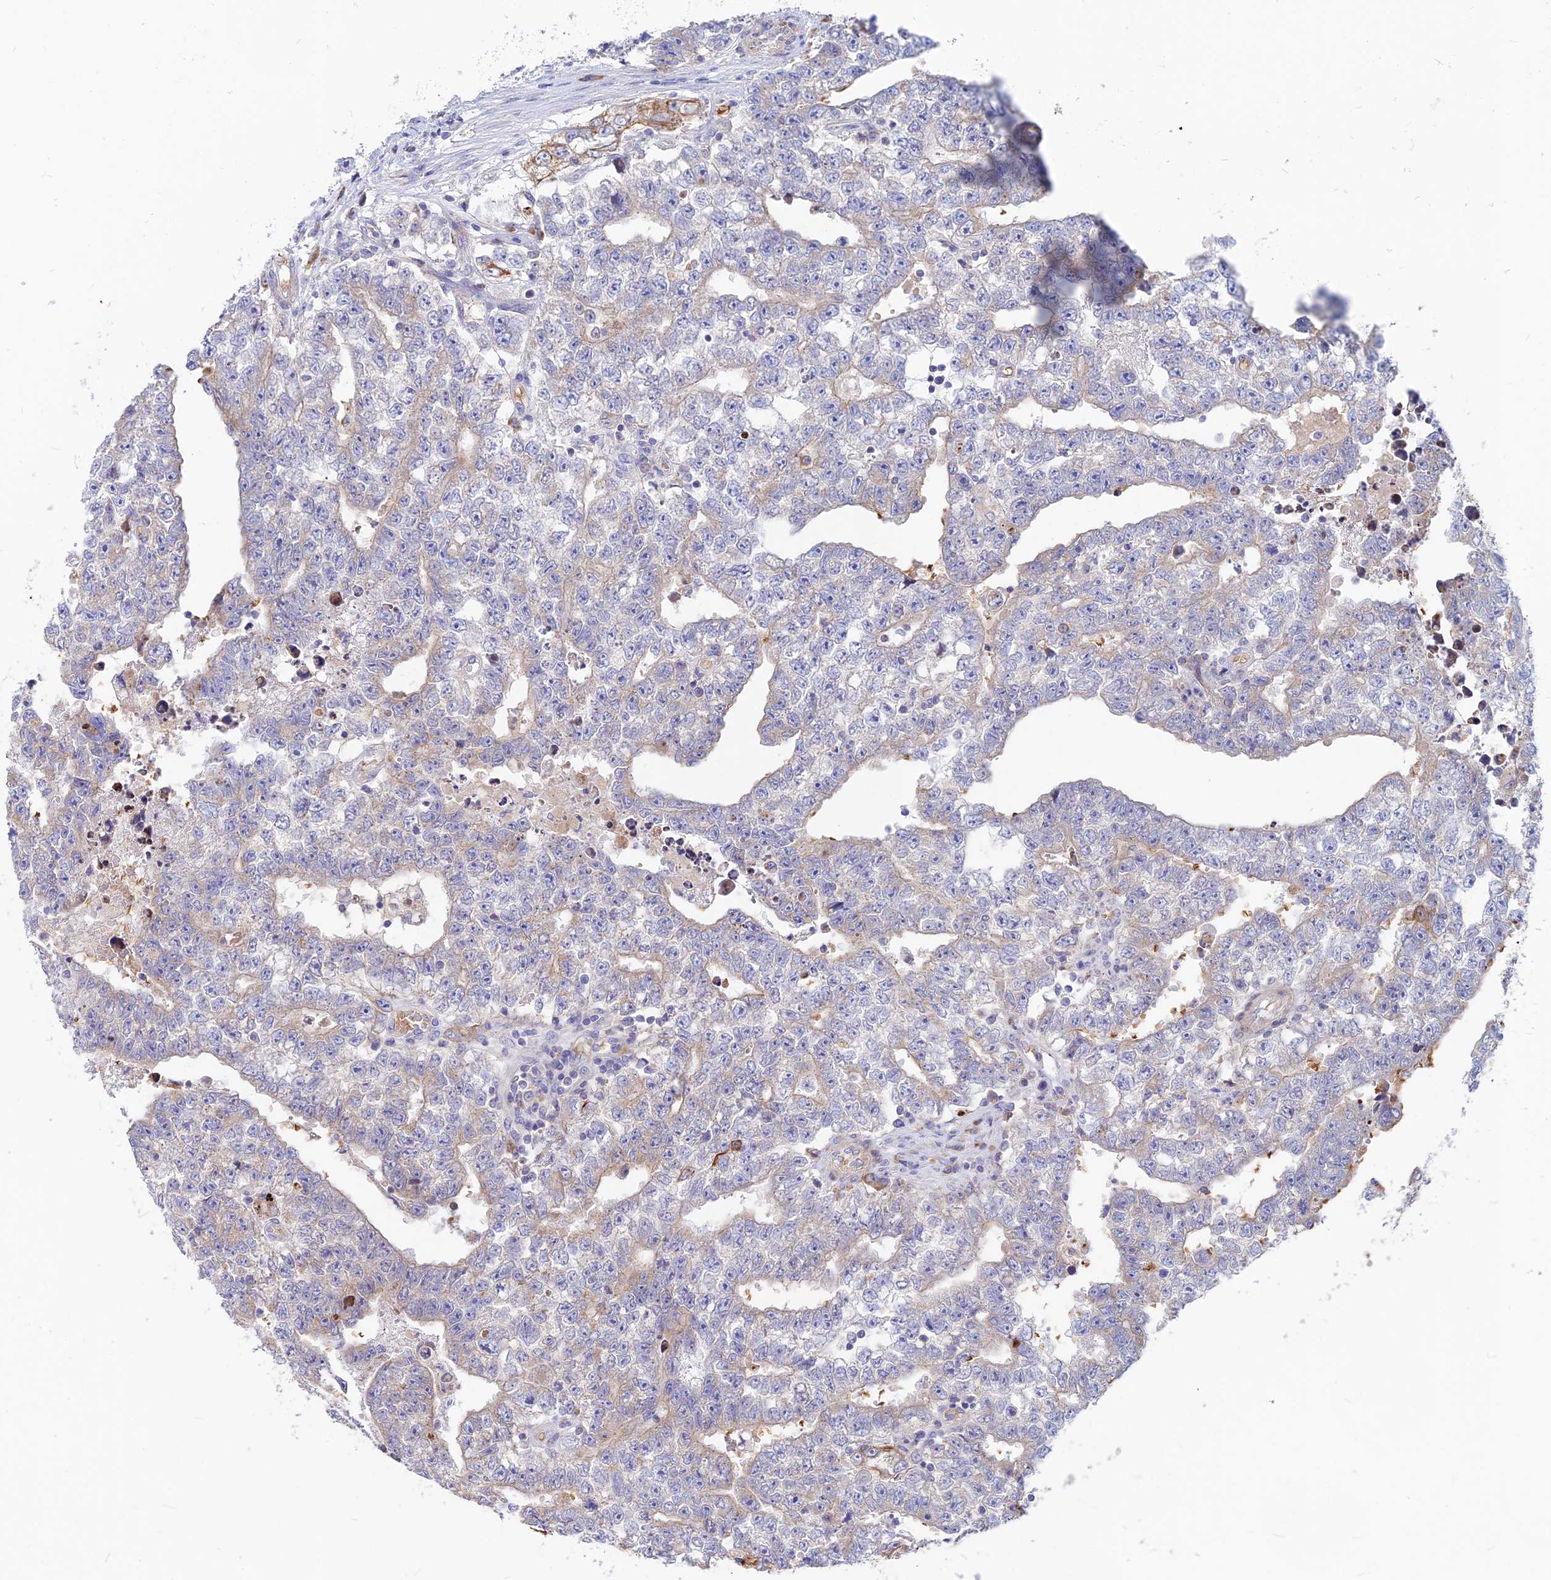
{"staining": {"intensity": "negative", "quantity": "none", "location": "none"}, "tissue": "testis cancer", "cell_type": "Tumor cells", "image_type": "cancer", "snomed": [{"axis": "morphology", "description": "Carcinoma, Embryonal, NOS"}, {"axis": "topography", "description": "Testis"}], "caption": "Immunohistochemistry image of testis cancer stained for a protein (brown), which demonstrates no staining in tumor cells.", "gene": "DENND2D", "patient": {"sex": "male", "age": 25}}